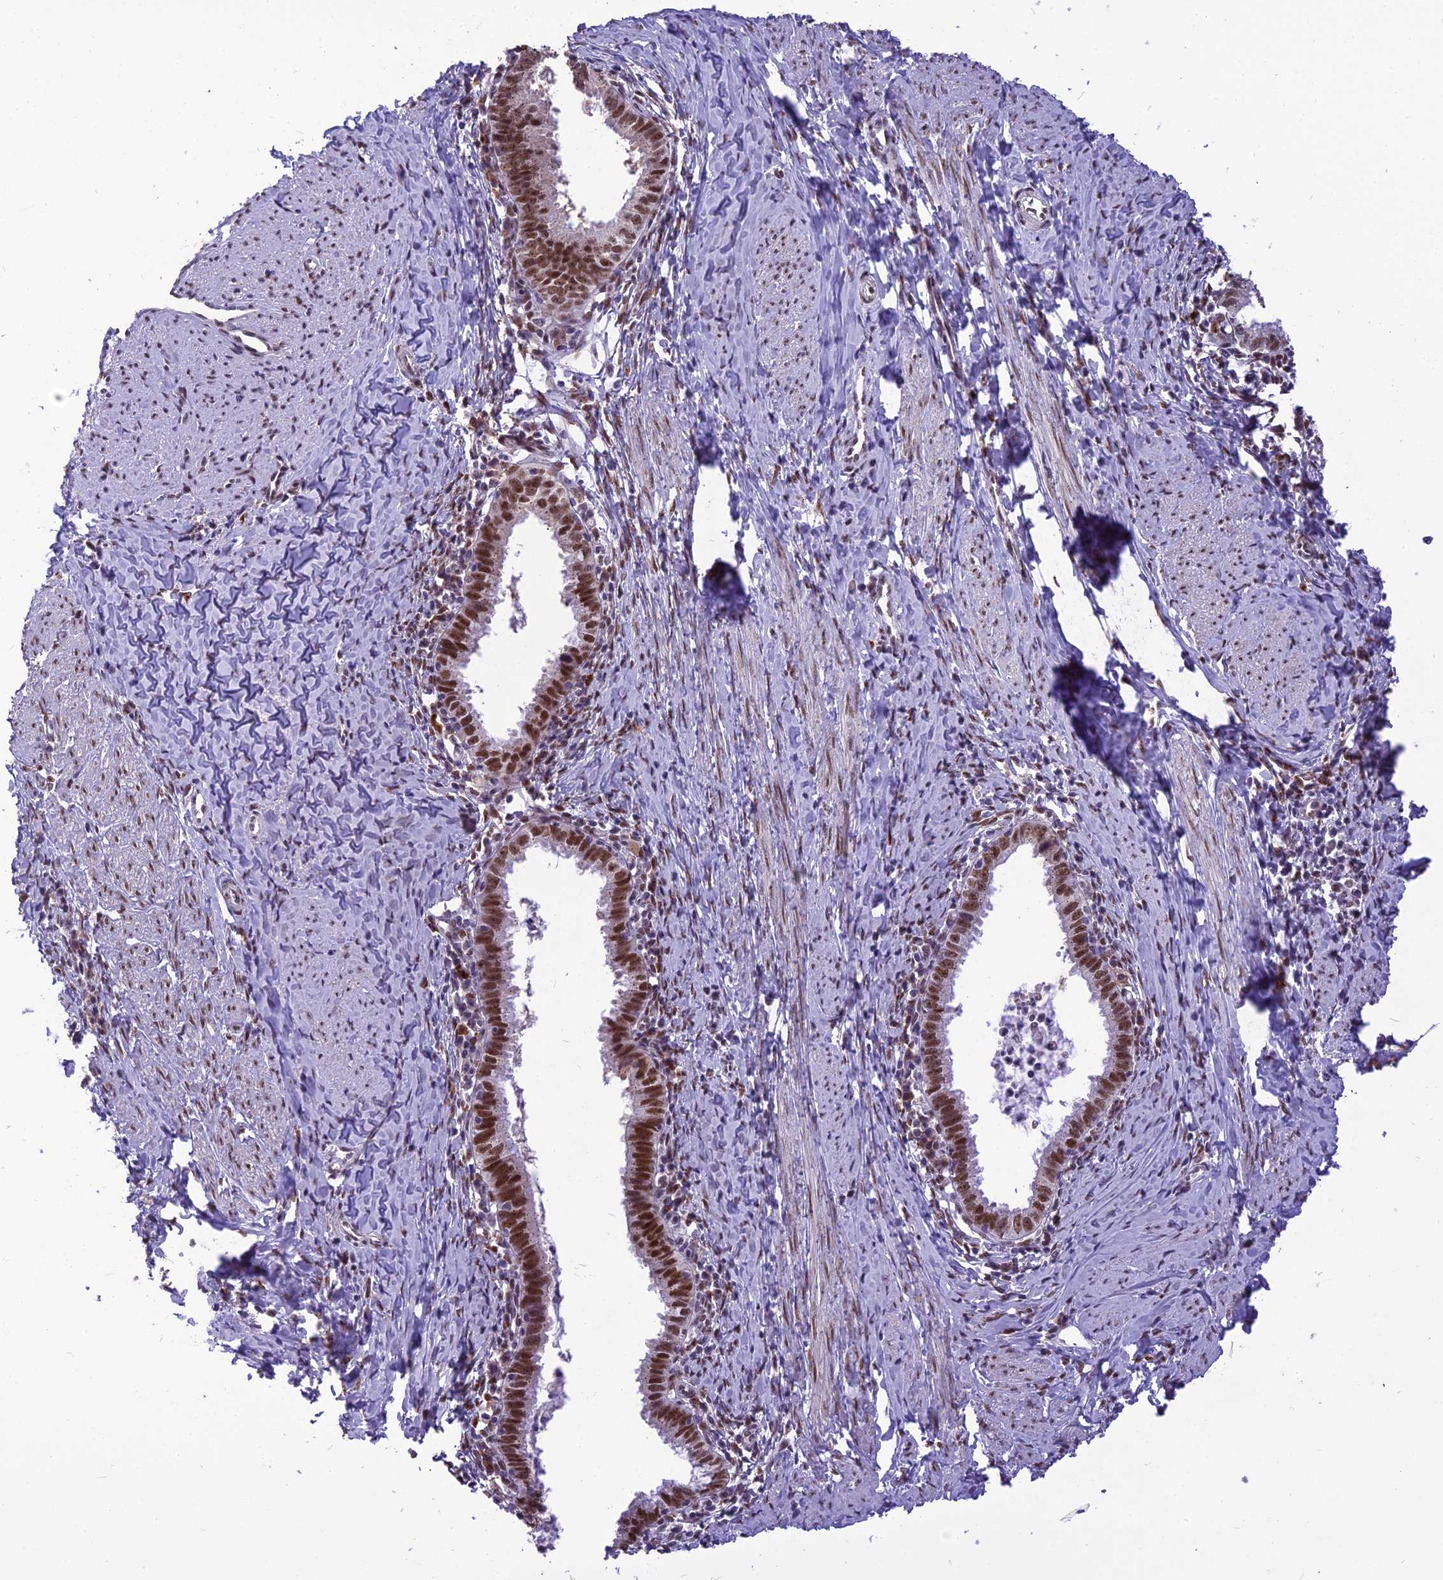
{"staining": {"intensity": "strong", "quantity": ">75%", "location": "nuclear"}, "tissue": "cervical cancer", "cell_type": "Tumor cells", "image_type": "cancer", "snomed": [{"axis": "morphology", "description": "Adenocarcinoma, NOS"}, {"axis": "topography", "description": "Cervix"}], "caption": "Strong nuclear positivity for a protein is seen in approximately >75% of tumor cells of cervical adenocarcinoma using IHC.", "gene": "IRF2BP1", "patient": {"sex": "female", "age": 36}}